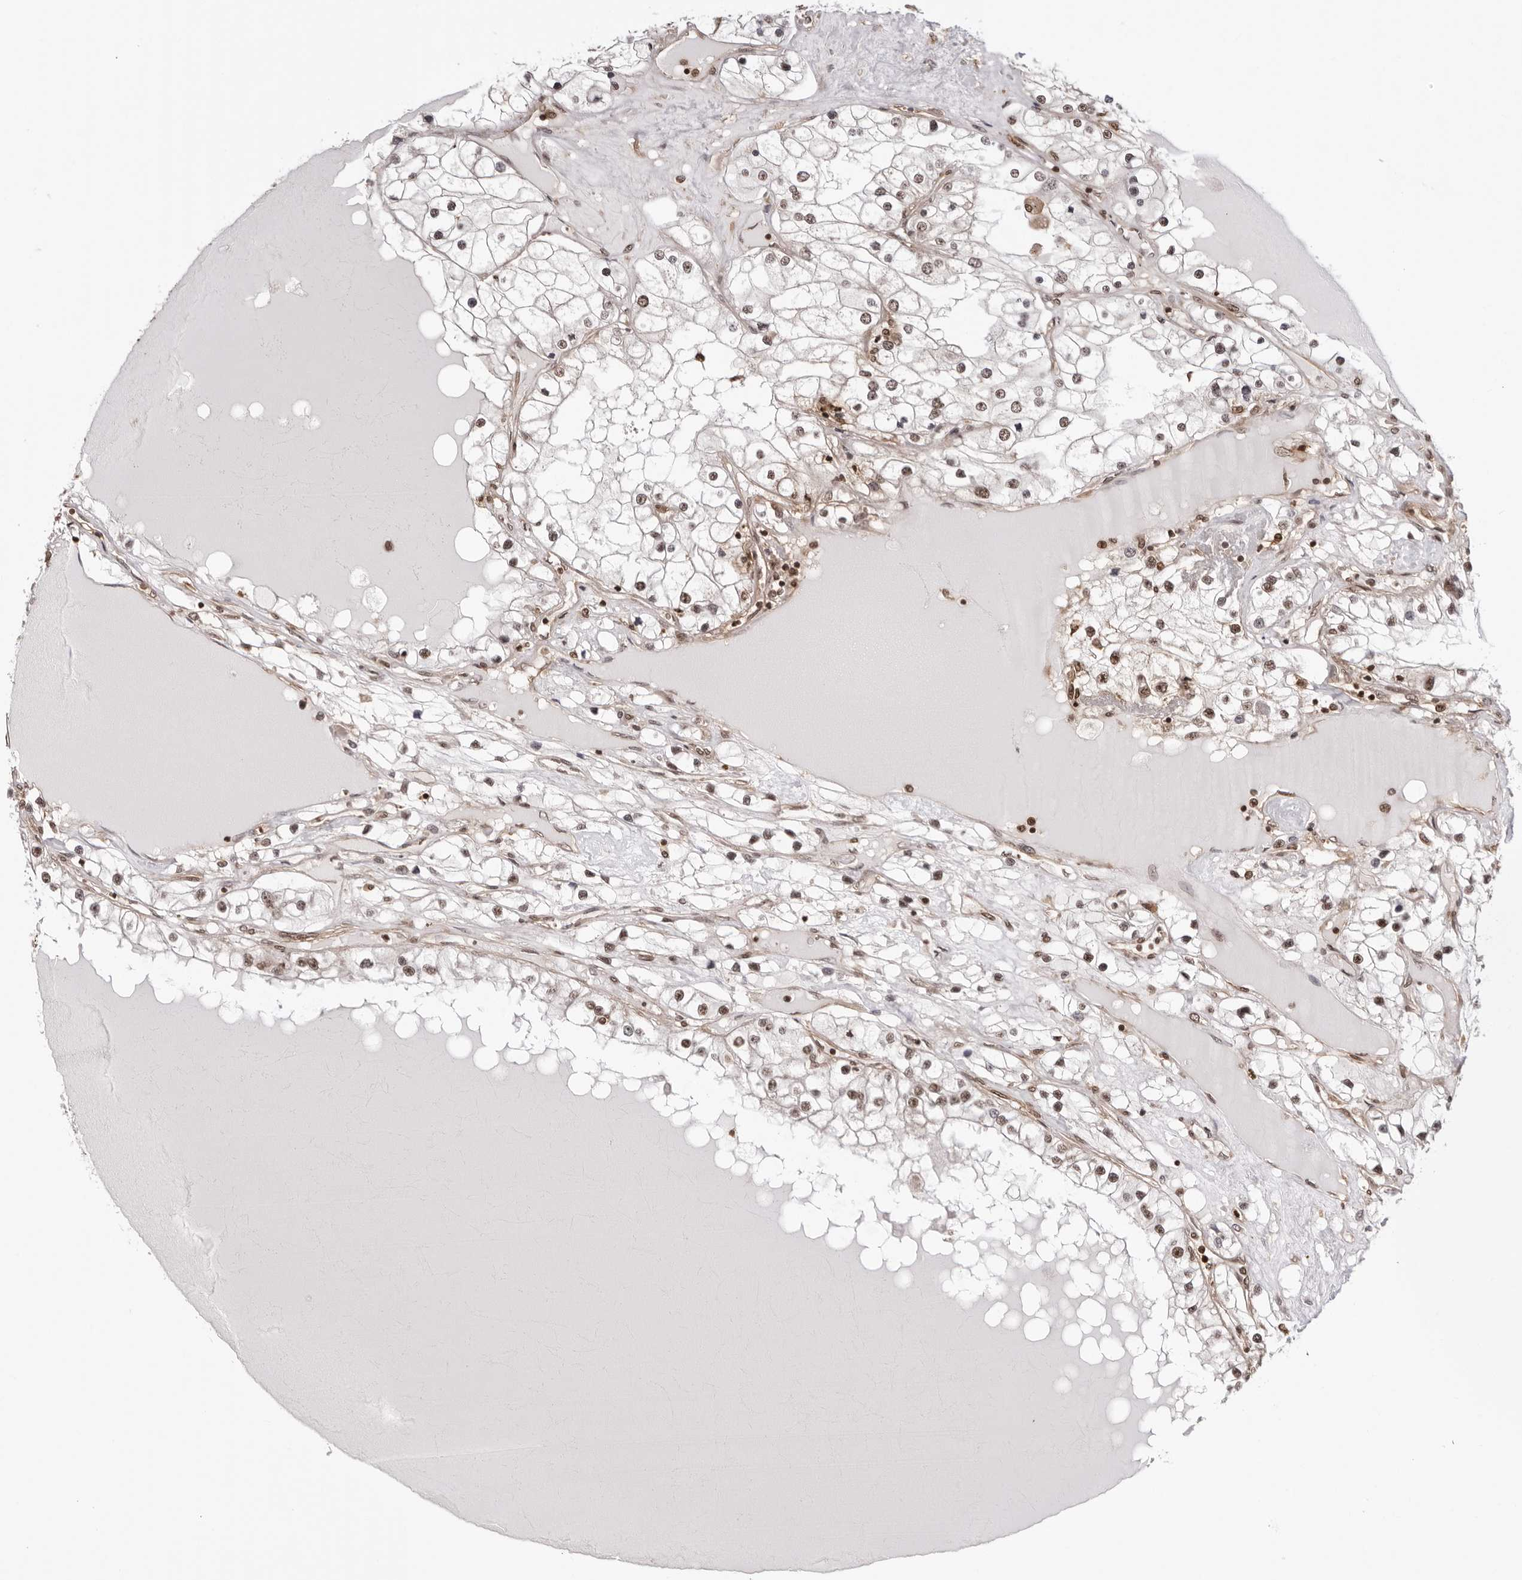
{"staining": {"intensity": "moderate", "quantity": ">75%", "location": "nuclear"}, "tissue": "renal cancer", "cell_type": "Tumor cells", "image_type": "cancer", "snomed": [{"axis": "morphology", "description": "Adenocarcinoma, NOS"}, {"axis": "topography", "description": "Kidney"}], "caption": "Renal cancer (adenocarcinoma) was stained to show a protein in brown. There is medium levels of moderate nuclear positivity in about >75% of tumor cells.", "gene": "SDE2", "patient": {"sex": "male", "age": 68}}